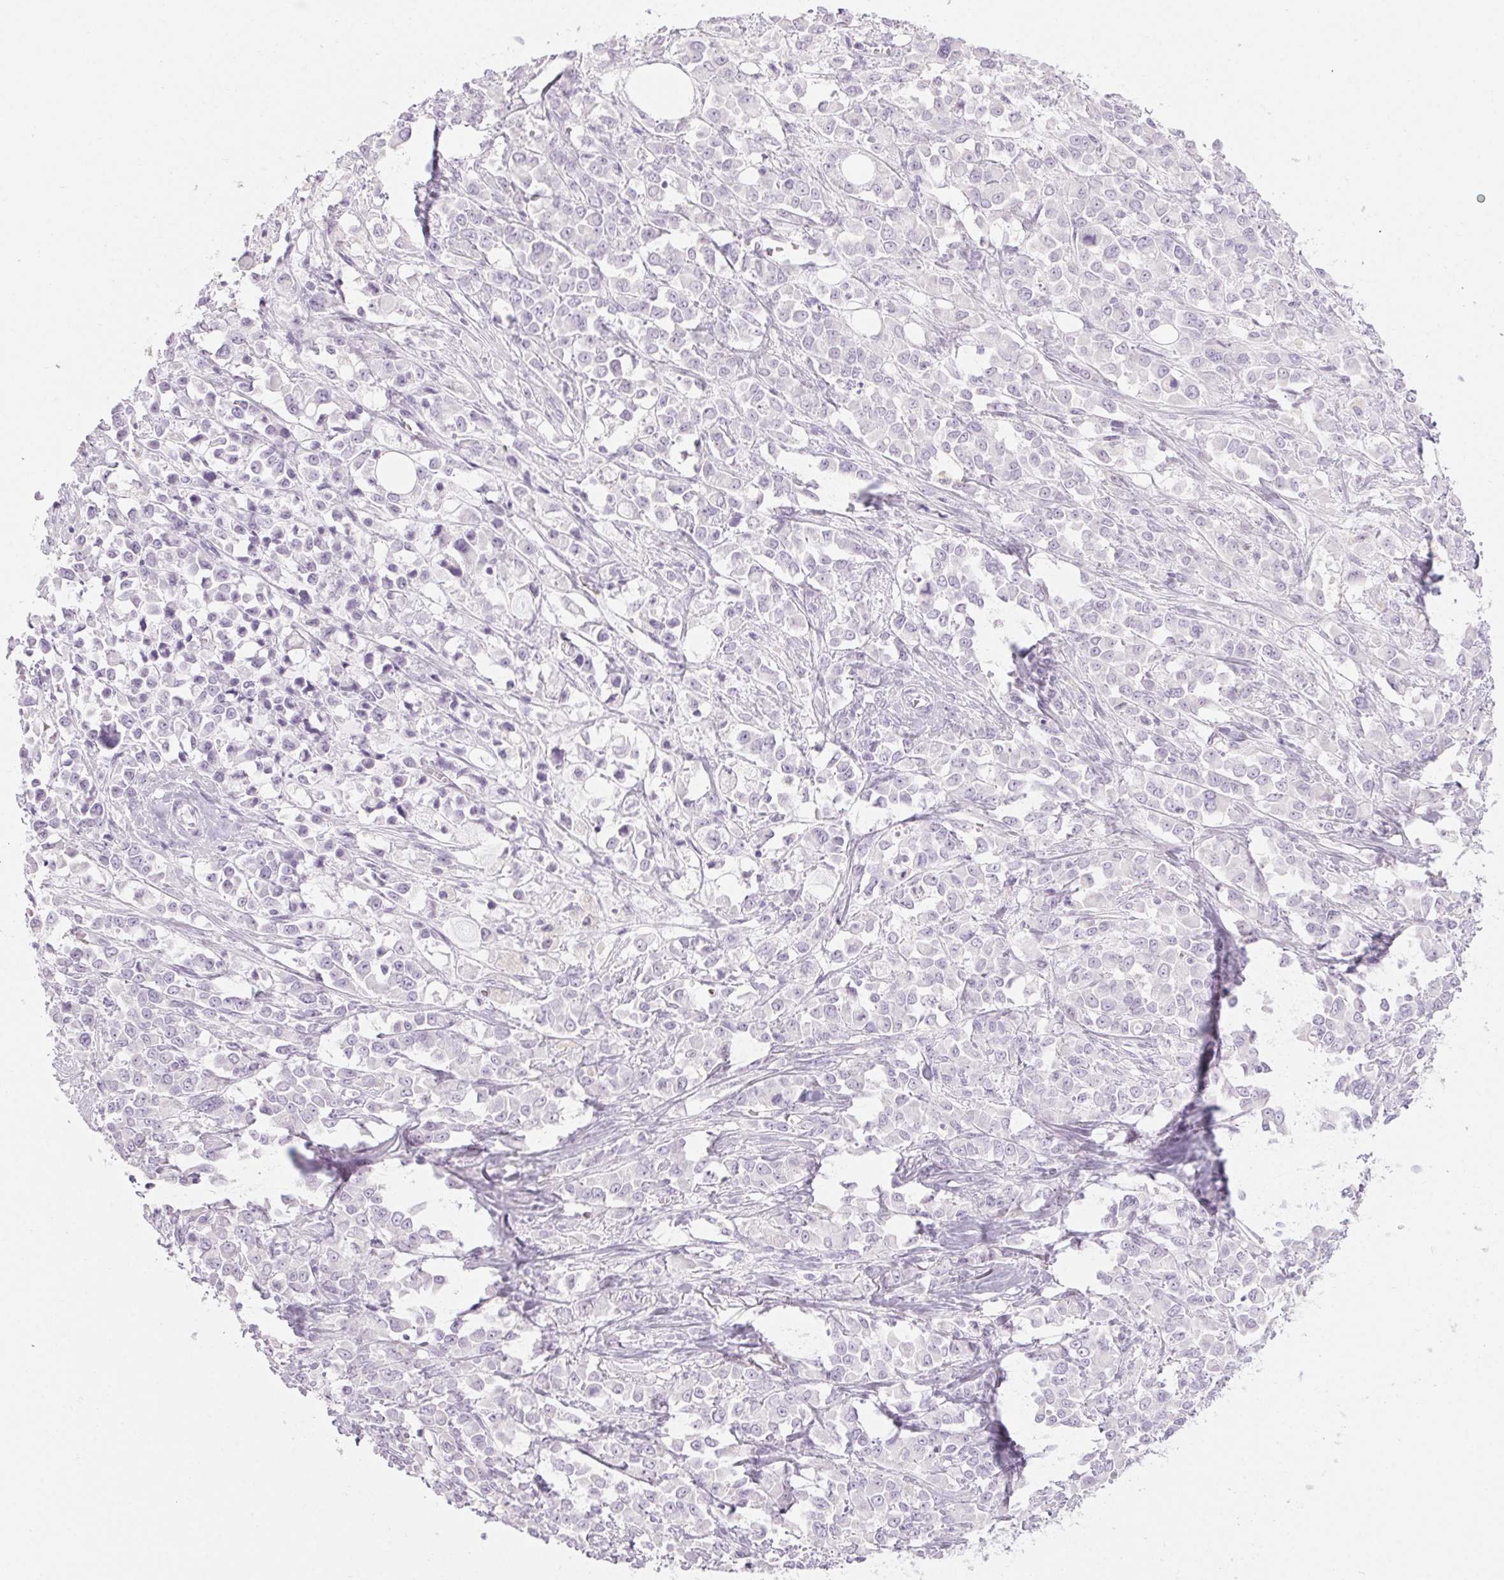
{"staining": {"intensity": "negative", "quantity": "none", "location": "none"}, "tissue": "stomach cancer", "cell_type": "Tumor cells", "image_type": "cancer", "snomed": [{"axis": "morphology", "description": "Adenocarcinoma, NOS"}, {"axis": "topography", "description": "Stomach"}], "caption": "This is an IHC photomicrograph of stomach adenocarcinoma. There is no staining in tumor cells.", "gene": "LRP2", "patient": {"sex": "female", "age": 76}}